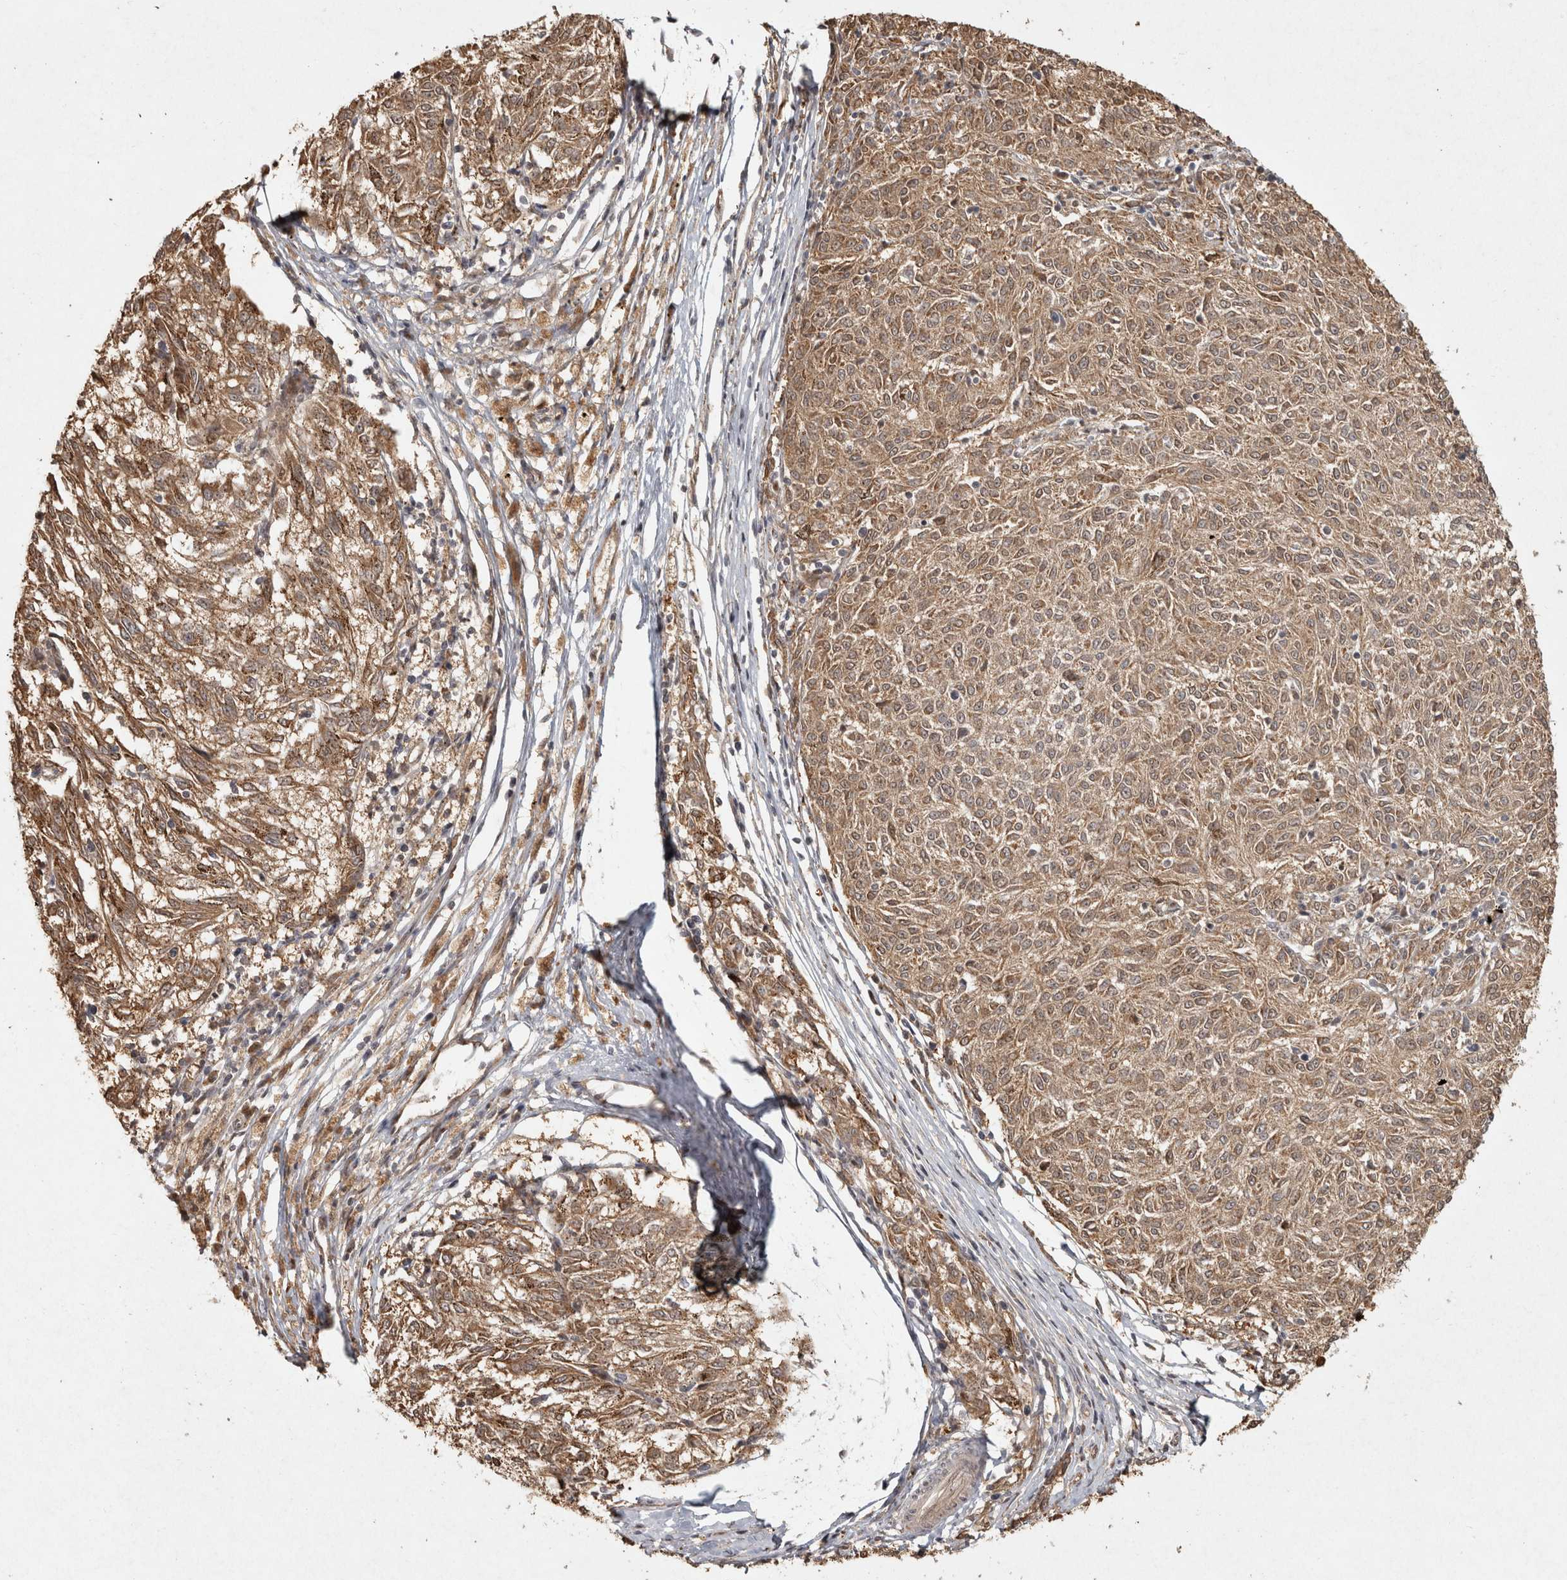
{"staining": {"intensity": "weak", "quantity": ">75%", "location": "cytoplasmic/membranous"}, "tissue": "melanoma", "cell_type": "Tumor cells", "image_type": "cancer", "snomed": [{"axis": "morphology", "description": "Malignant melanoma, NOS"}, {"axis": "topography", "description": "Skin"}], "caption": "Malignant melanoma was stained to show a protein in brown. There is low levels of weak cytoplasmic/membranous positivity in approximately >75% of tumor cells.", "gene": "CAMSAP2", "patient": {"sex": "female", "age": 72}}